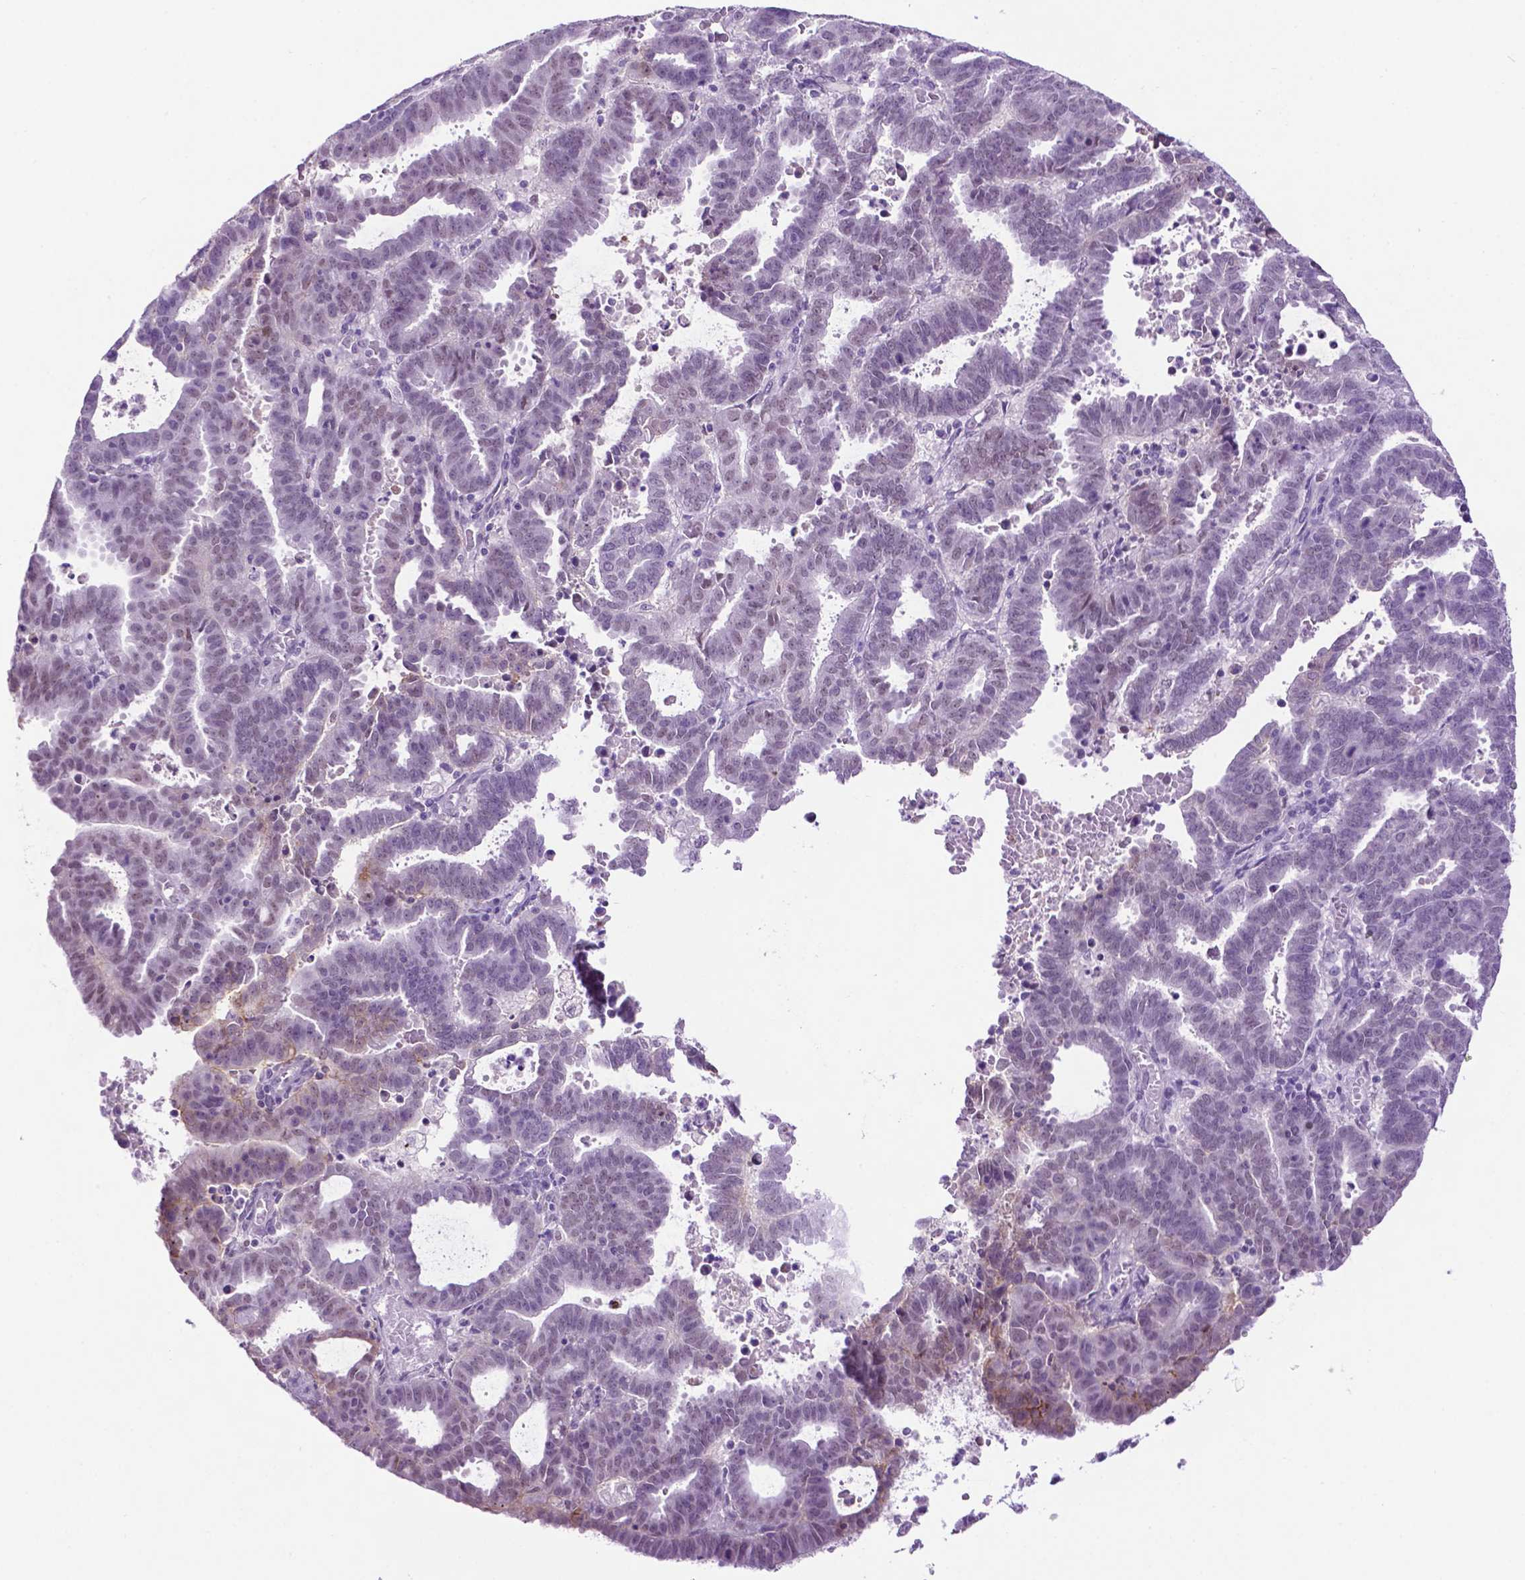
{"staining": {"intensity": "negative", "quantity": "none", "location": "none"}, "tissue": "endometrial cancer", "cell_type": "Tumor cells", "image_type": "cancer", "snomed": [{"axis": "morphology", "description": "Adenocarcinoma, NOS"}, {"axis": "topography", "description": "Uterus"}], "caption": "This is a micrograph of immunohistochemistry staining of adenocarcinoma (endometrial), which shows no positivity in tumor cells.", "gene": "TACSTD2", "patient": {"sex": "female", "age": 83}}